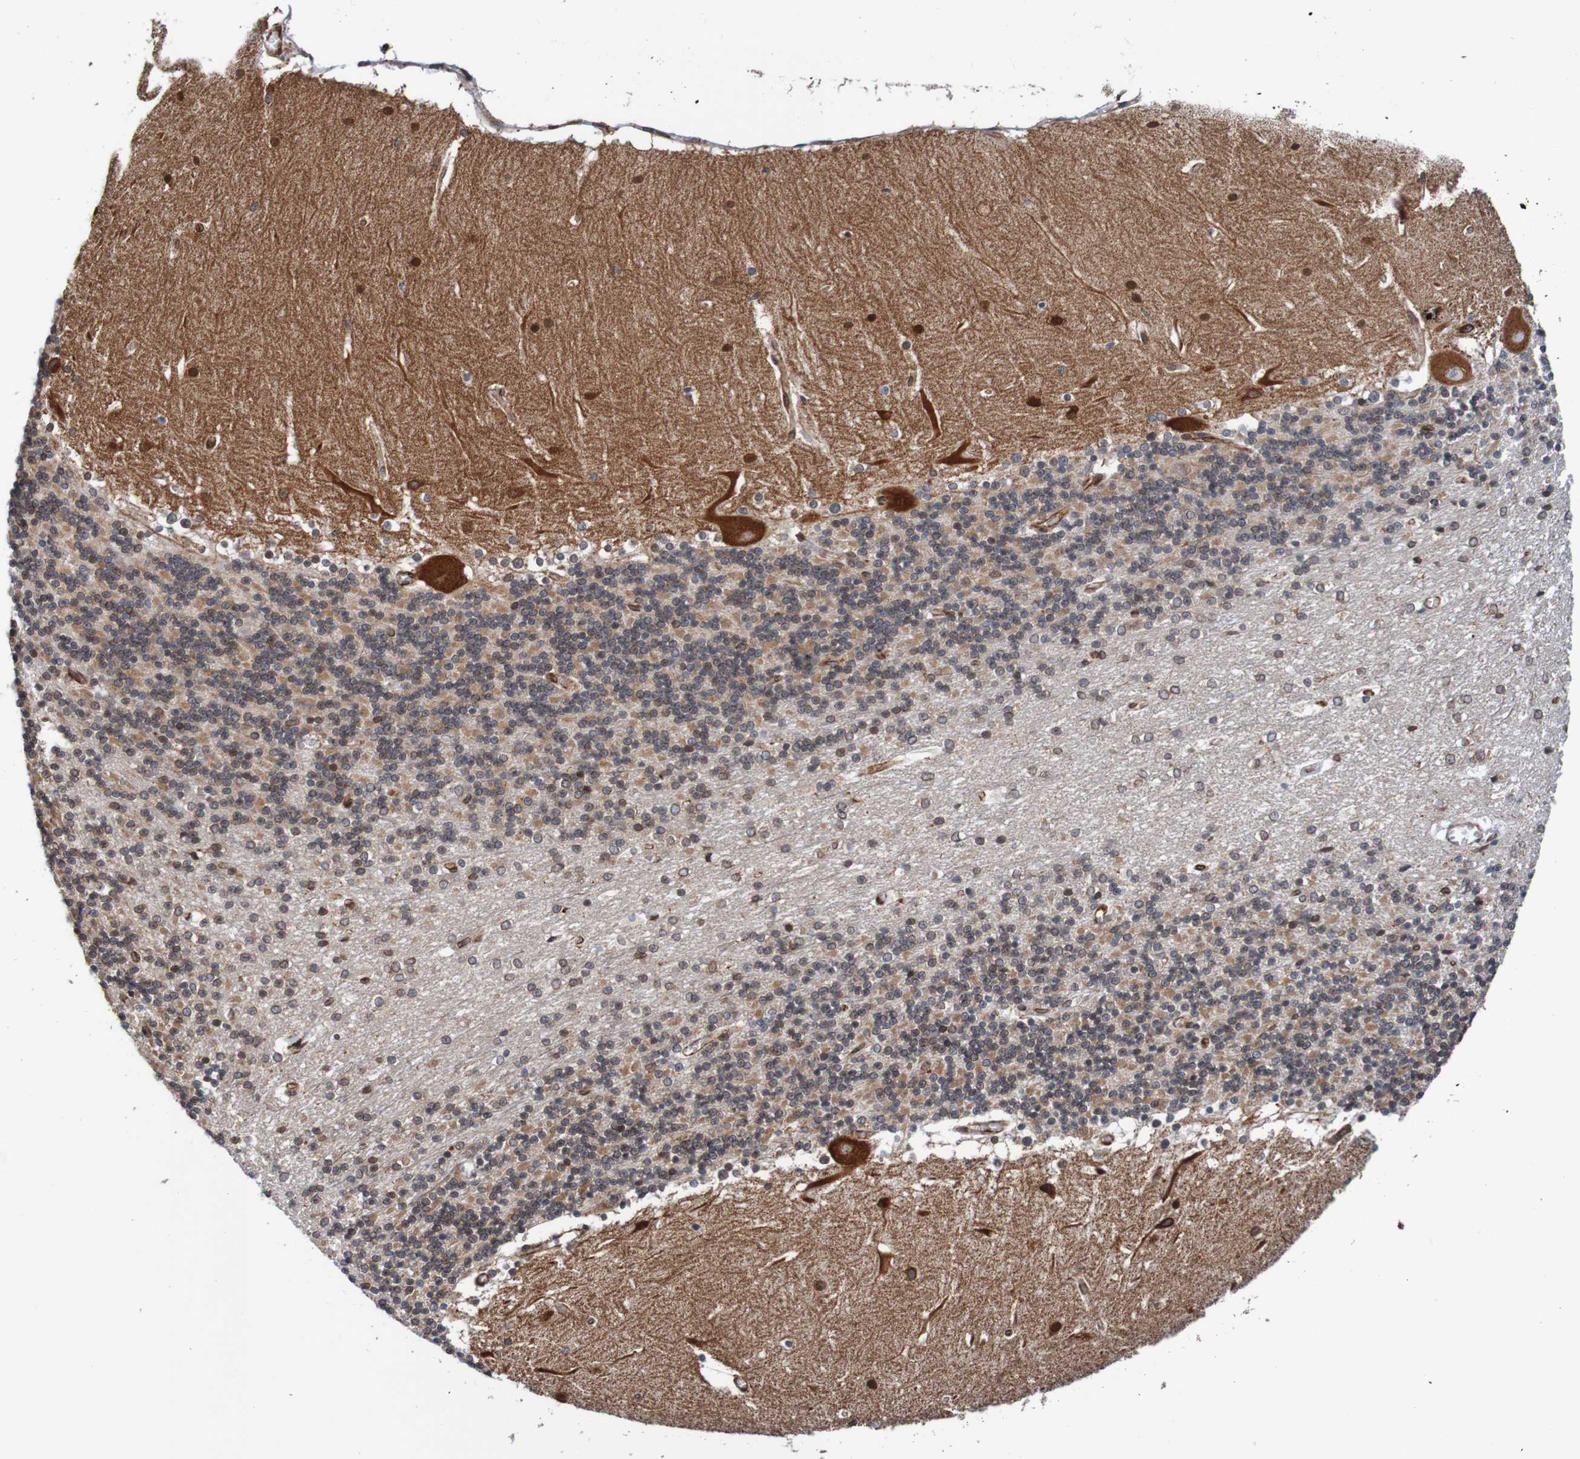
{"staining": {"intensity": "weak", "quantity": "<25%", "location": "cytoplasmic/membranous,nuclear"}, "tissue": "cerebellum", "cell_type": "Cells in granular layer", "image_type": "normal", "snomed": [{"axis": "morphology", "description": "Normal tissue, NOS"}, {"axis": "topography", "description": "Cerebellum"}], "caption": "This is an IHC histopathology image of normal human cerebellum. There is no staining in cells in granular layer.", "gene": "TMEM109", "patient": {"sex": "female", "age": 19}}